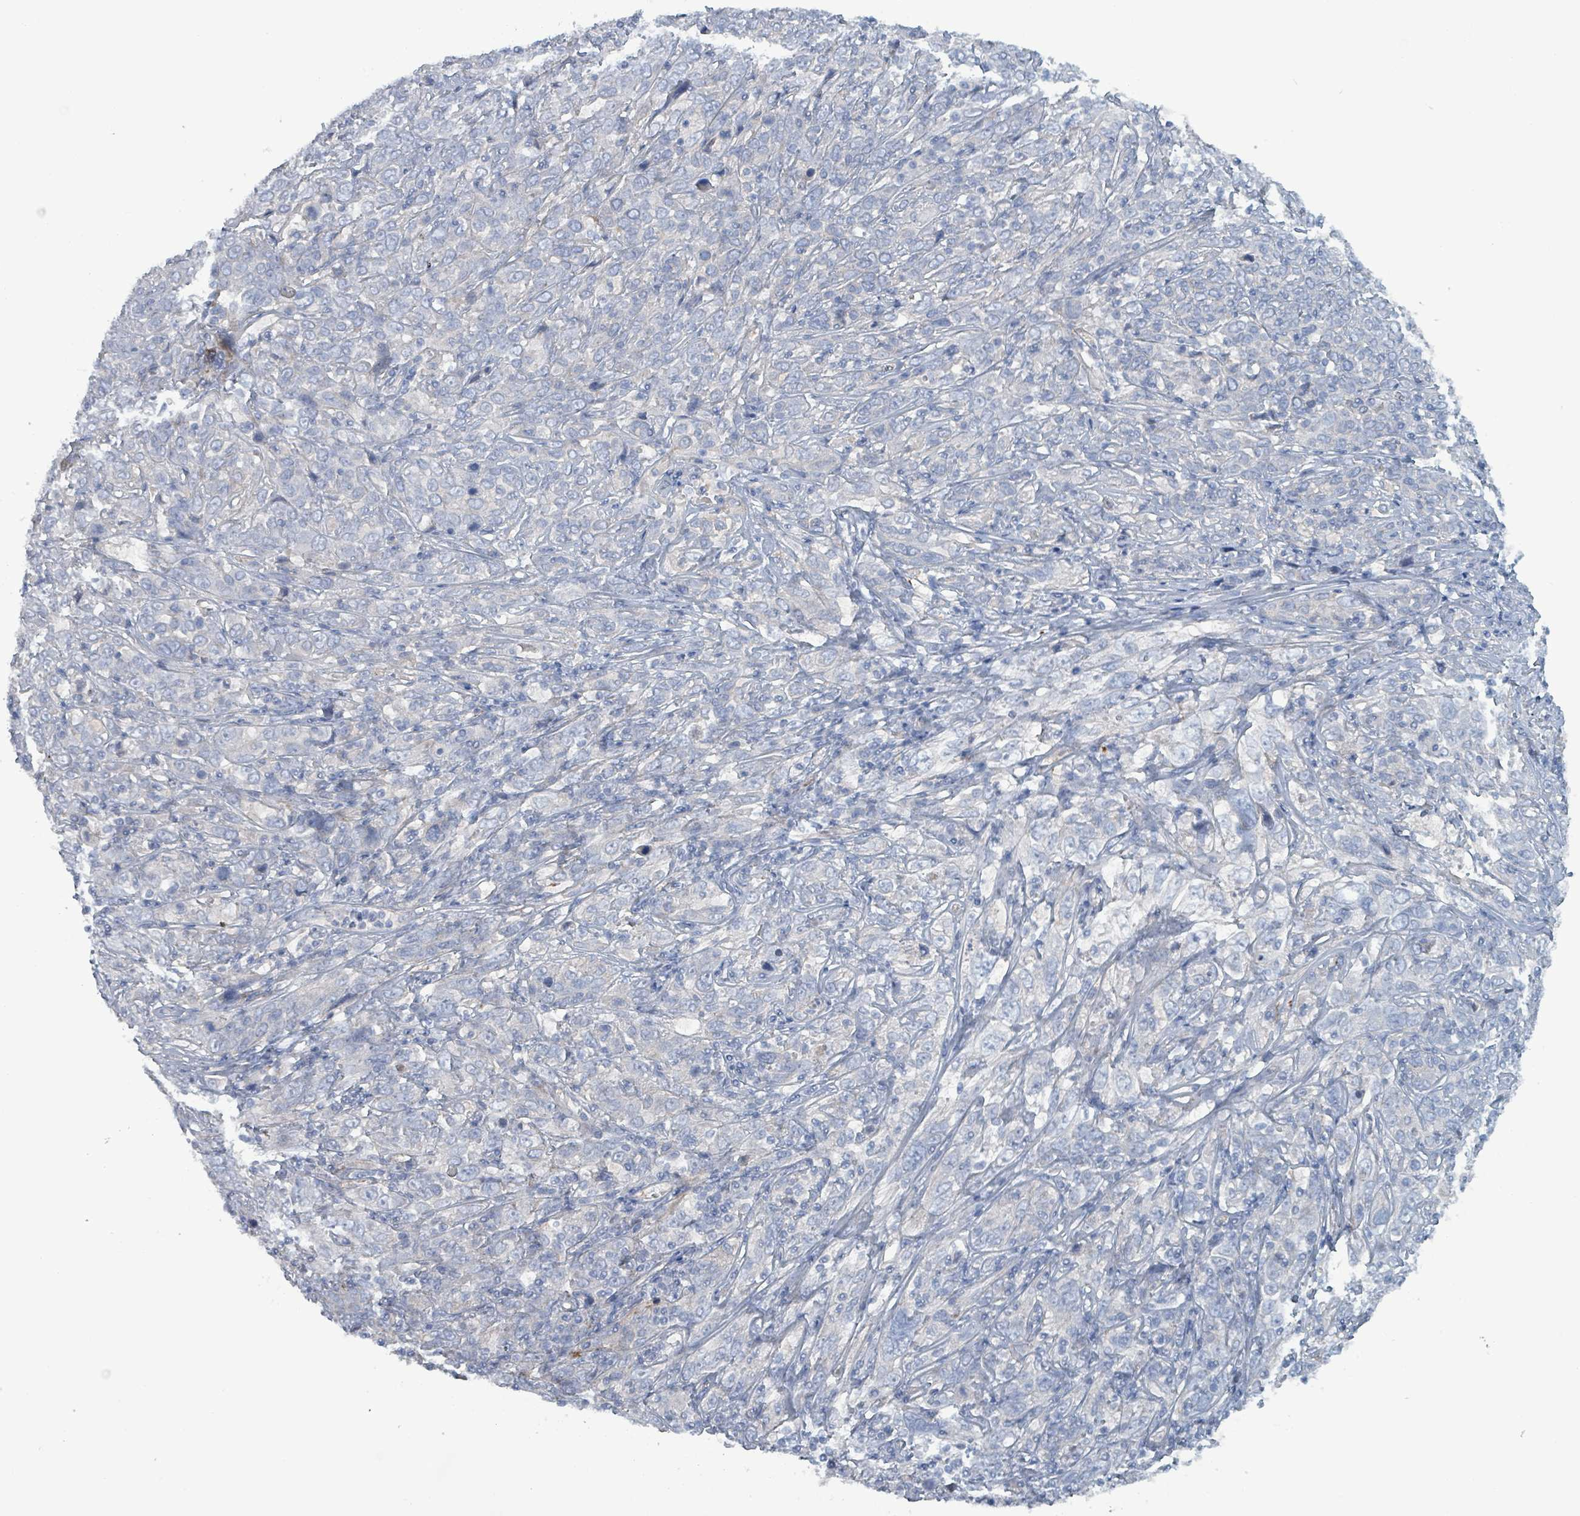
{"staining": {"intensity": "negative", "quantity": "none", "location": "none"}, "tissue": "cervical cancer", "cell_type": "Tumor cells", "image_type": "cancer", "snomed": [{"axis": "morphology", "description": "Squamous cell carcinoma, NOS"}, {"axis": "topography", "description": "Cervix"}], "caption": "Protein analysis of squamous cell carcinoma (cervical) exhibits no significant staining in tumor cells.", "gene": "TAAR5", "patient": {"sex": "female", "age": 46}}